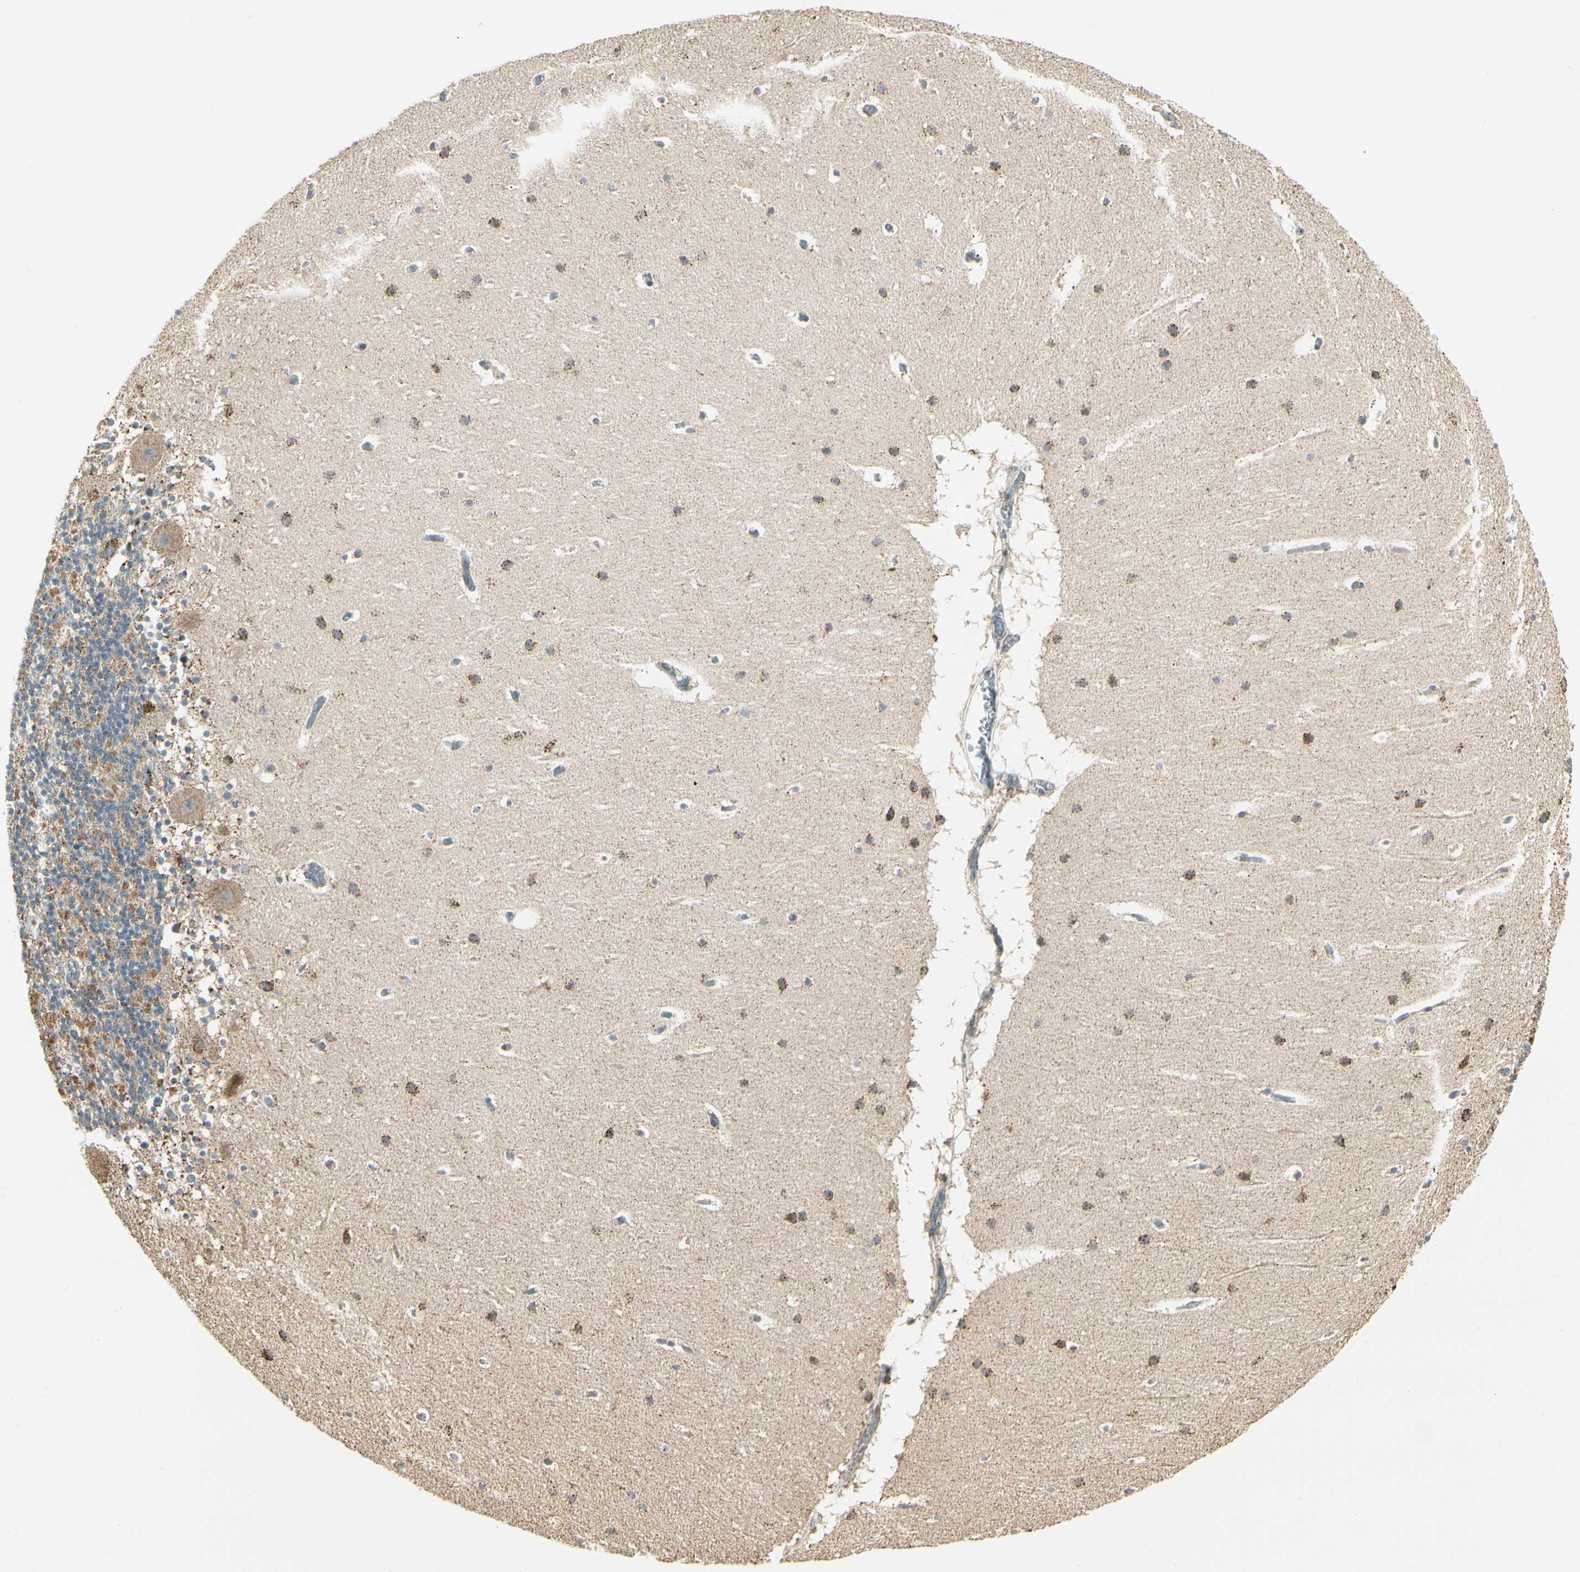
{"staining": {"intensity": "strong", "quantity": "25%-75%", "location": "cytoplasmic/membranous"}, "tissue": "cerebellum", "cell_type": "Cells in granular layer", "image_type": "normal", "snomed": [{"axis": "morphology", "description": "Normal tissue, NOS"}, {"axis": "topography", "description": "Cerebellum"}], "caption": "Strong cytoplasmic/membranous positivity is identified in approximately 25%-75% of cells in granular layer in unremarkable cerebellum. The staining is performed using DAB brown chromogen to label protein expression. The nuclei are counter-stained blue using hematoxylin.", "gene": "ANKS6", "patient": {"sex": "male", "age": 45}}